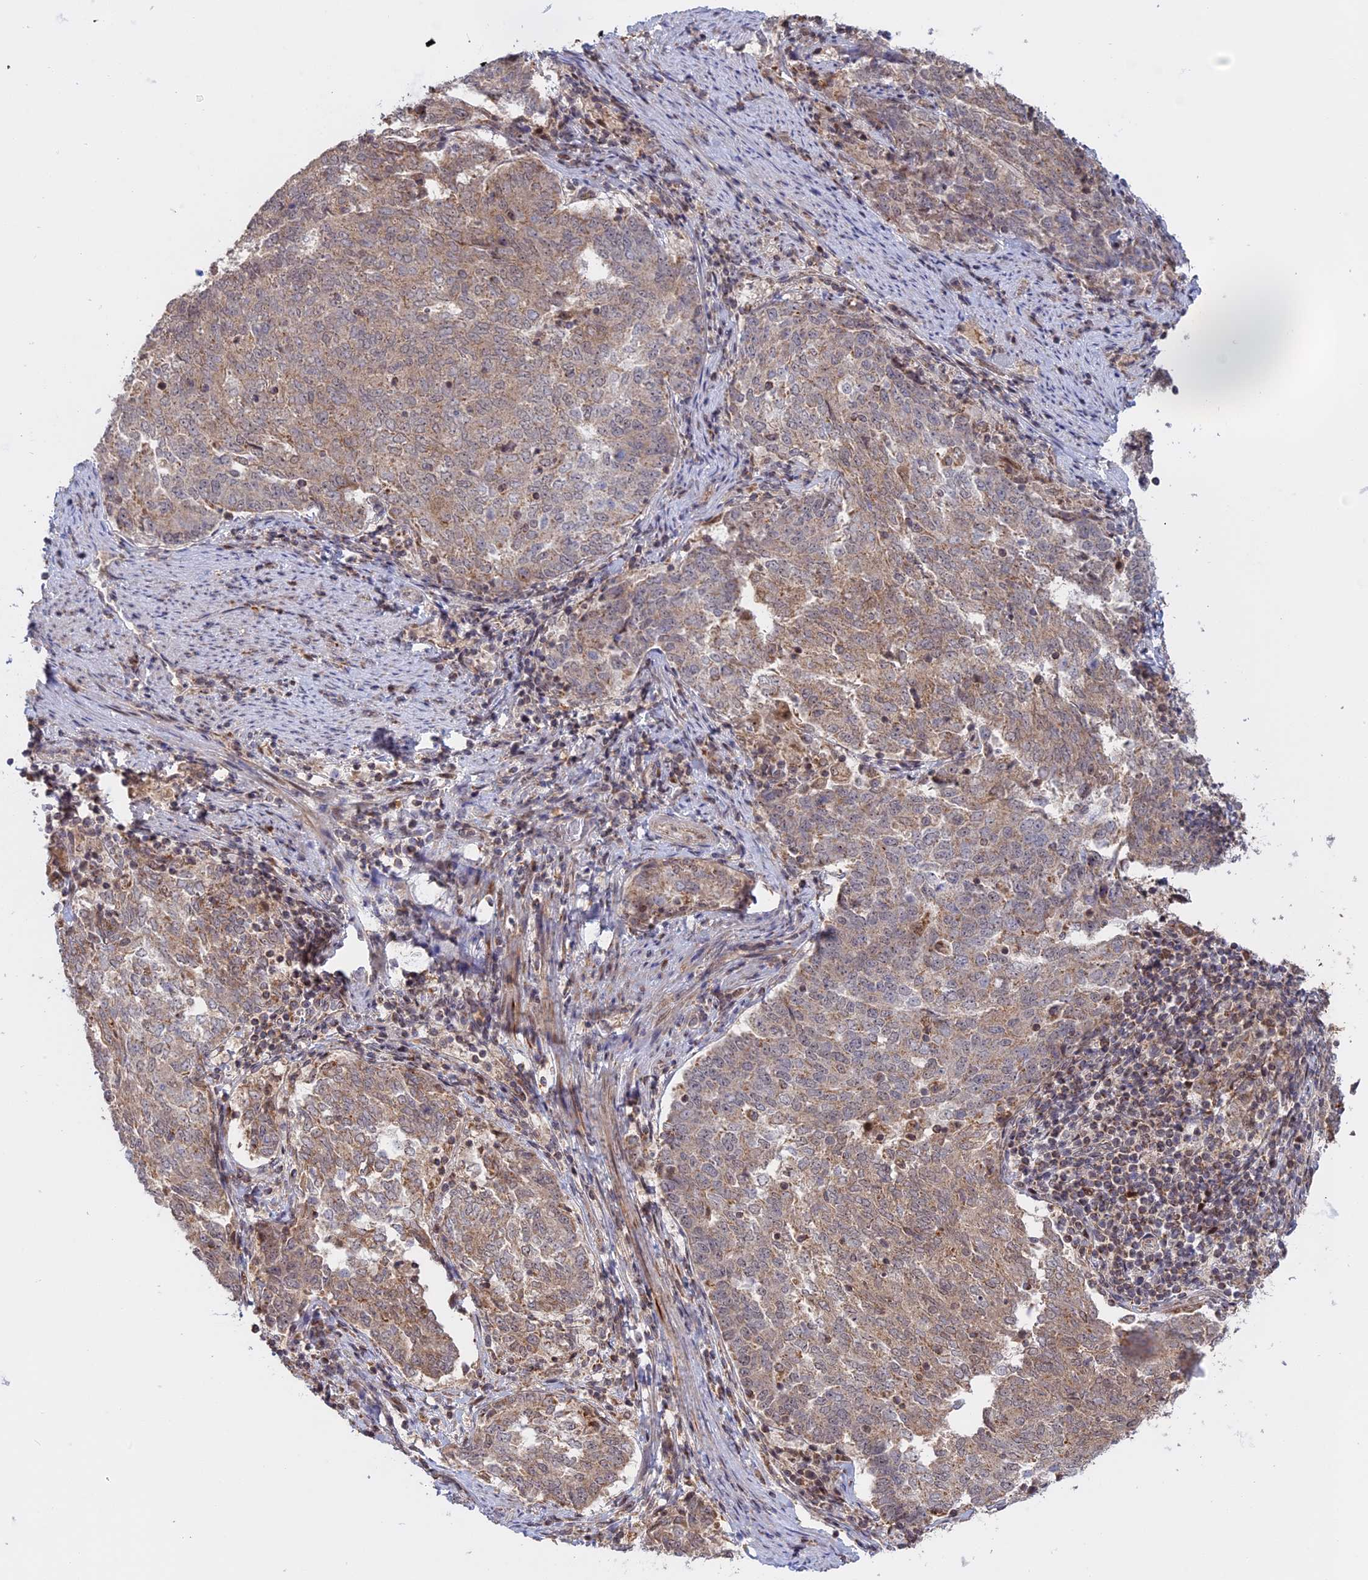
{"staining": {"intensity": "moderate", "quantity": "25%-75%", "location": "cytoplasmic/membranous"}, "tissue": "endometrial cancer", "cell_type": "Tumor cells", "image_type": "cancer", "snomed": [{"axis": "morphology", "description": "Adenocarcinoma, NOS"}, {"axis": "topography", "description": "Endometrium"}], "caption": "Endometrial adenocarcinoma stained for a protein reveals moderate cytoplasmic/membranous positivity in tumor cells. The protein is shown in brown color, while the nuclei are stained blue.", "gene": "GSKIP", "patient": {"sex": "female", "age": 80}}